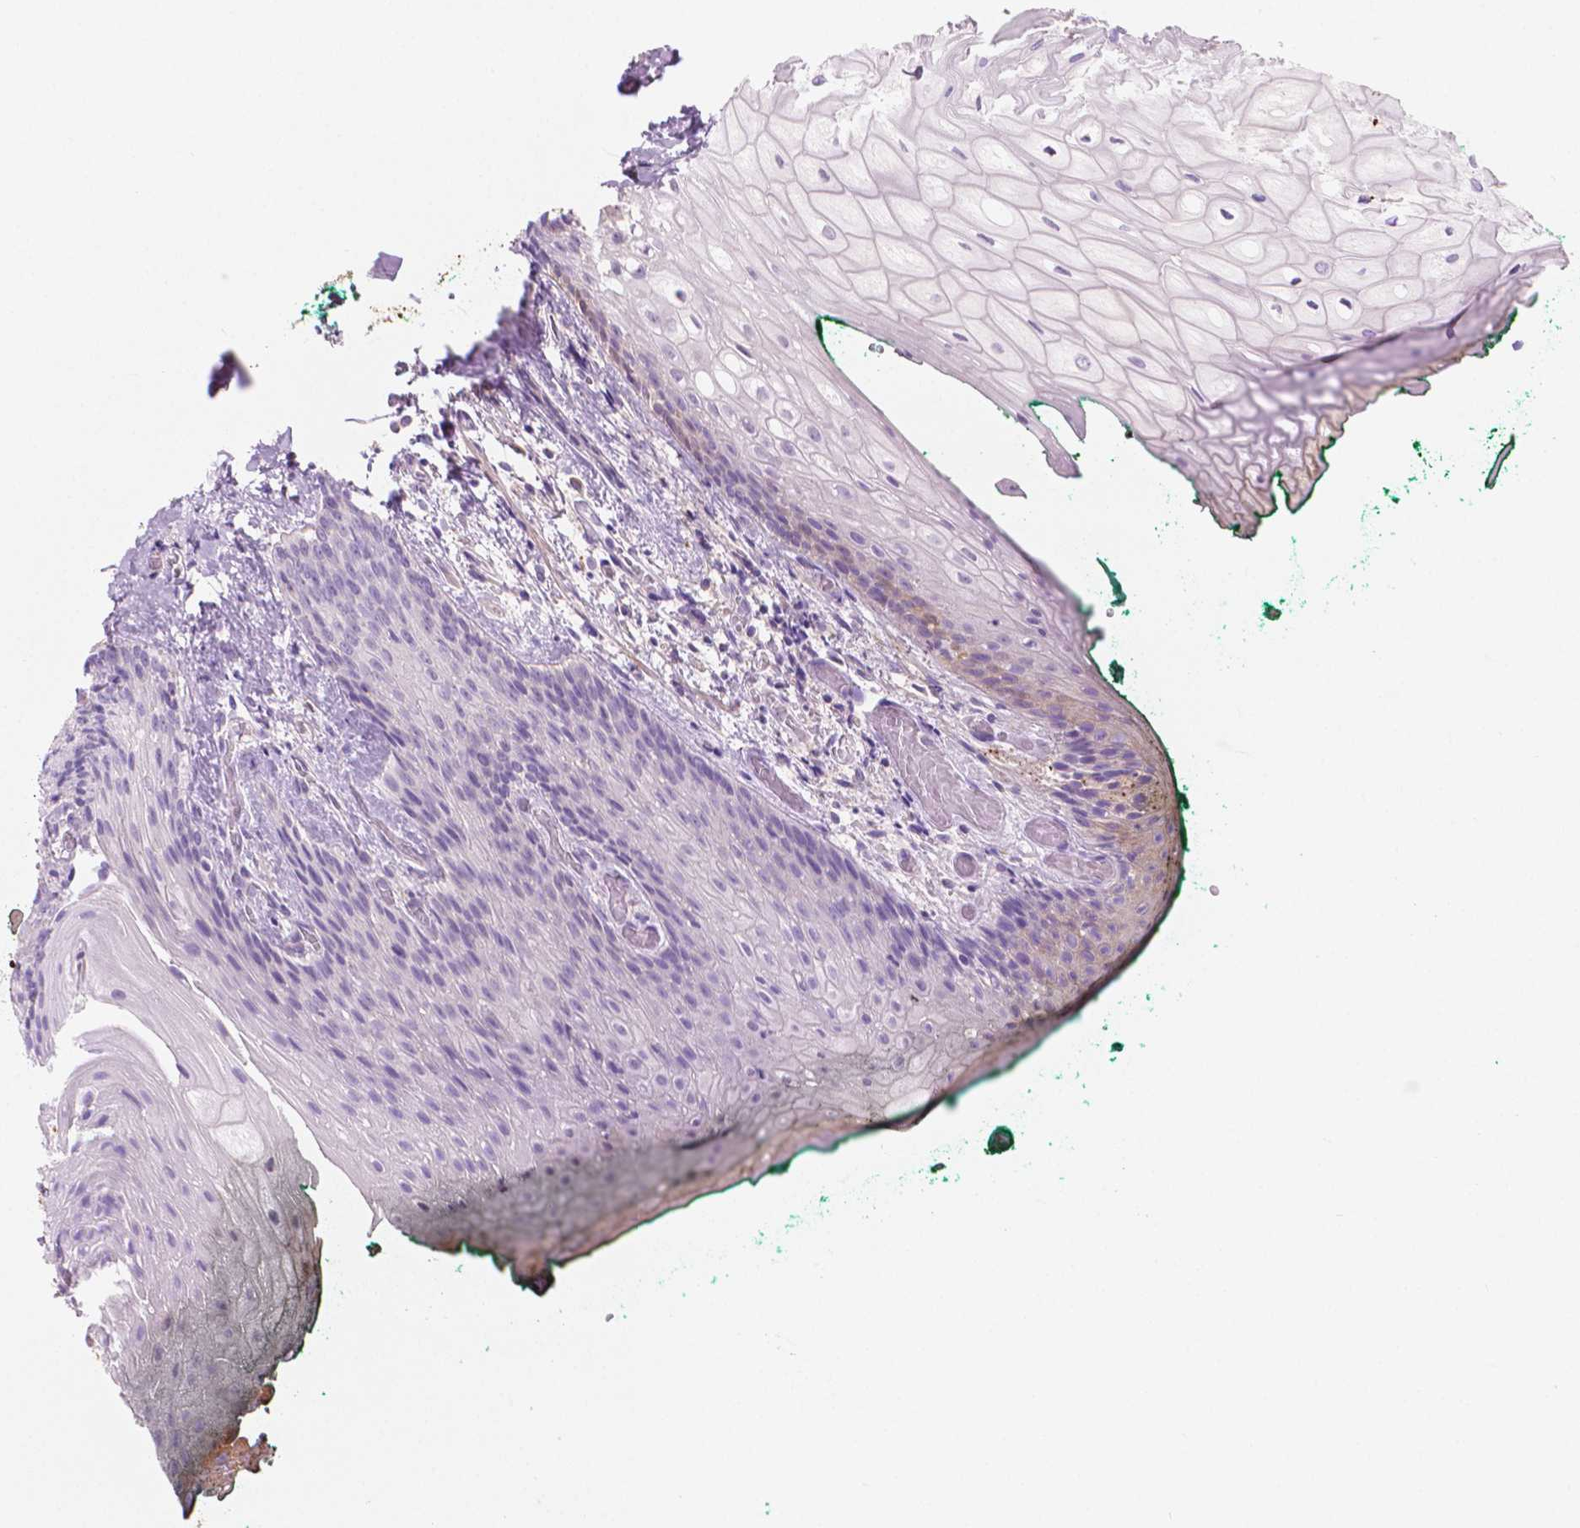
{"staining": {"intensity": "moderate", "quantity": "<25%", "location": "cytoplasmic/membranous"}, "tissue": "oral mucosa", "cell_type": "Squamous epithelial cells", "image_type": "normal", "snomed": [{"axis": "morphology", "description": "Normal tissue, NOS"}, {"axis": "topography", "description": "Oral tissue"}, {"axis": "topography", "description": "Head-Neck"}], "caption": "Immunohistochemical staining of benign human oral mucosa demonstrates <25% levels of moderate cytoplasmic/membranous protein positivity in approximately <25% of squamous epithelial cells. (Brightfield microscopy of DAB IHC at high magnification).", "gene": "EPPK1", "patient": {"sex": "female", "age": 68}}